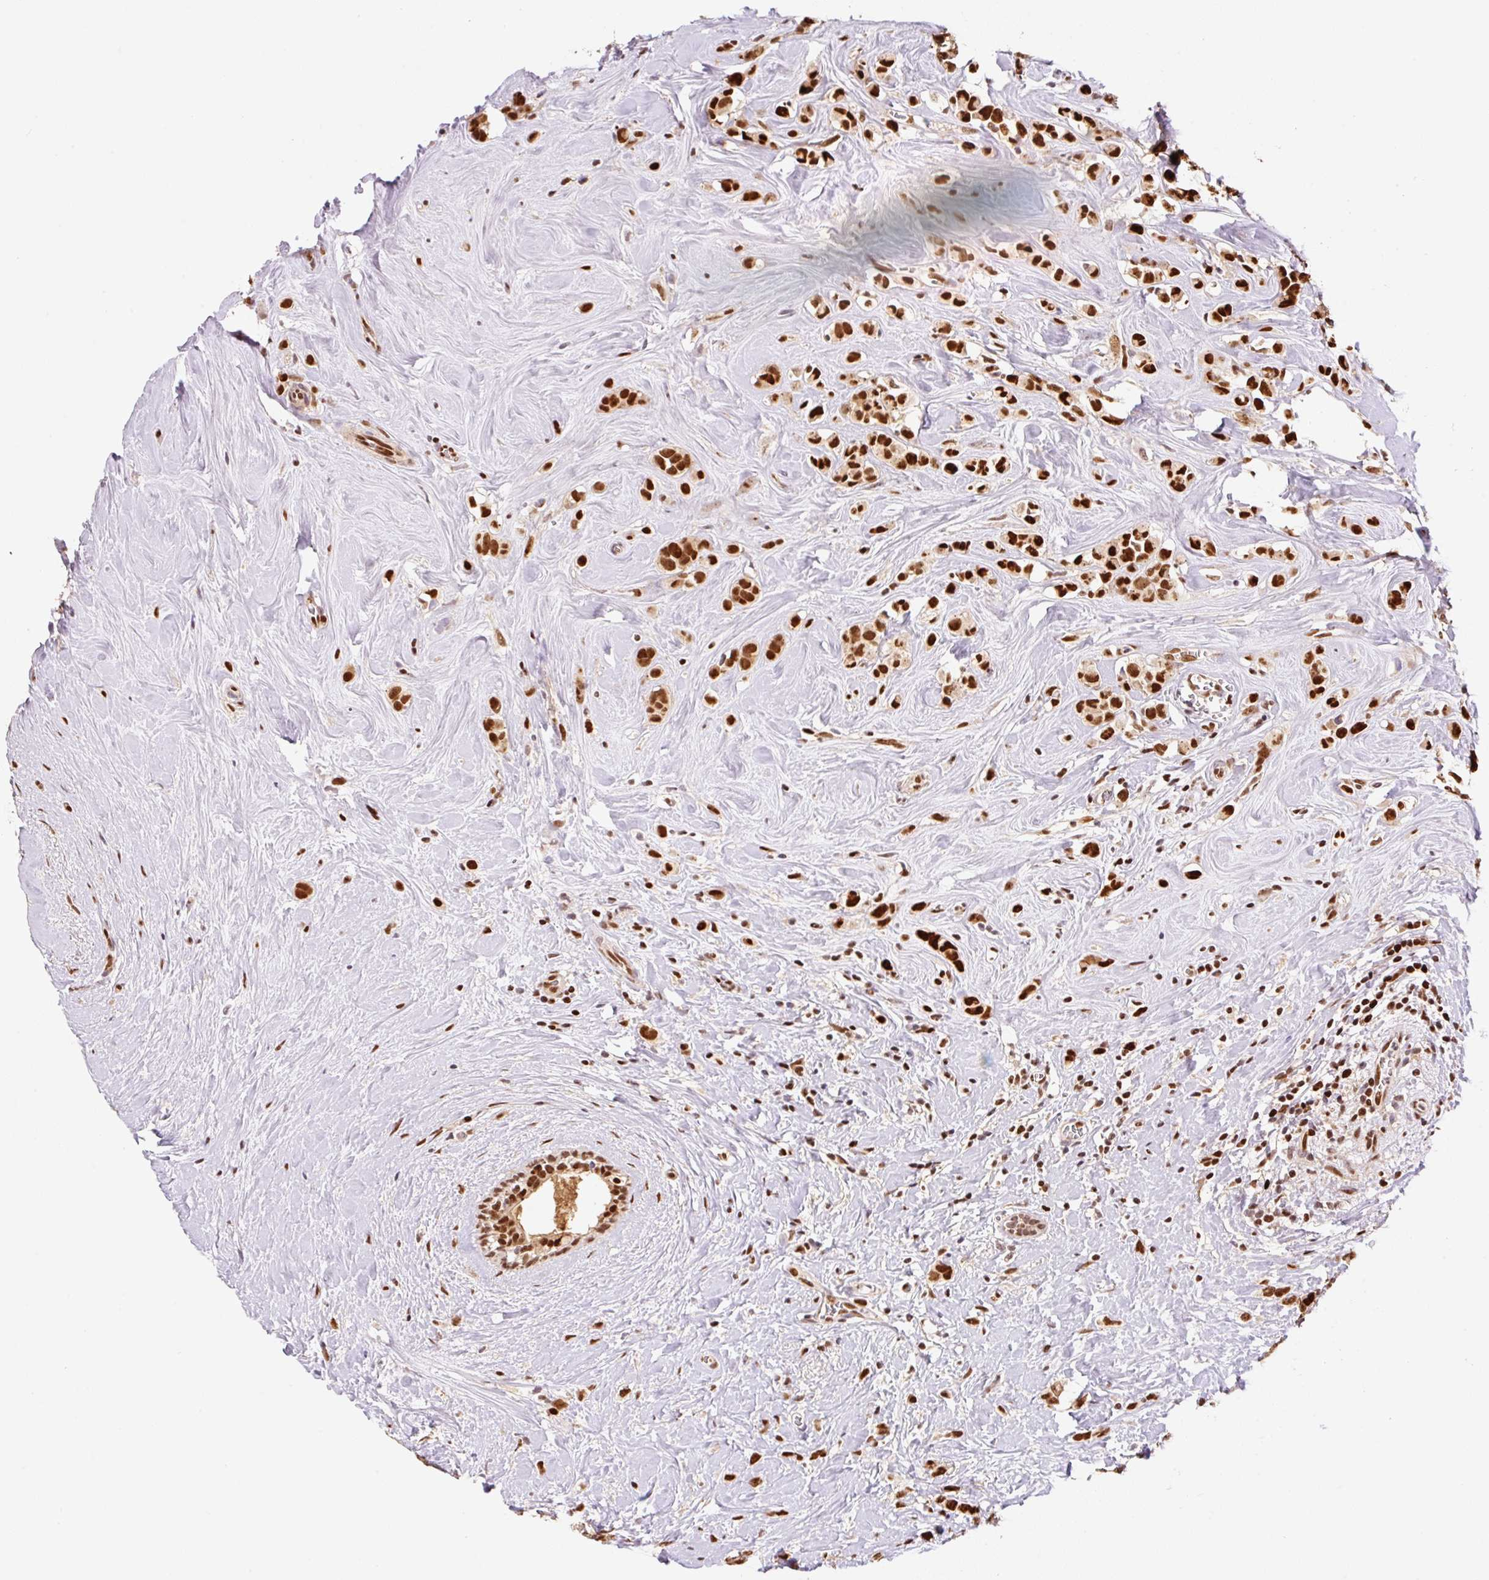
{"staining": {"intensity": "strong", "quantity": ">75%", "location": "nuclear"}, "tissue": "breast cancer", "cell_type": "Tumor cells", "image_type": "cancer", "snomed": [{"axis": "morphology", "description": "Duct carcinoma"}, {"axis": "topography", "description": "Breast"}], "caption": "The micrograph reveals immunohistochemical staining of breast cancer. There is strong nuclear expression is identified in about >75% of tumor cells. The staining is performed using DAB (3,3'-diaminobenzidine) brown chromogen to label protein expression. The nuclei are counter-stained blue using hematoxylin.", "gene": "GPR139", "patient": {"sex": "female", "age": 80}}